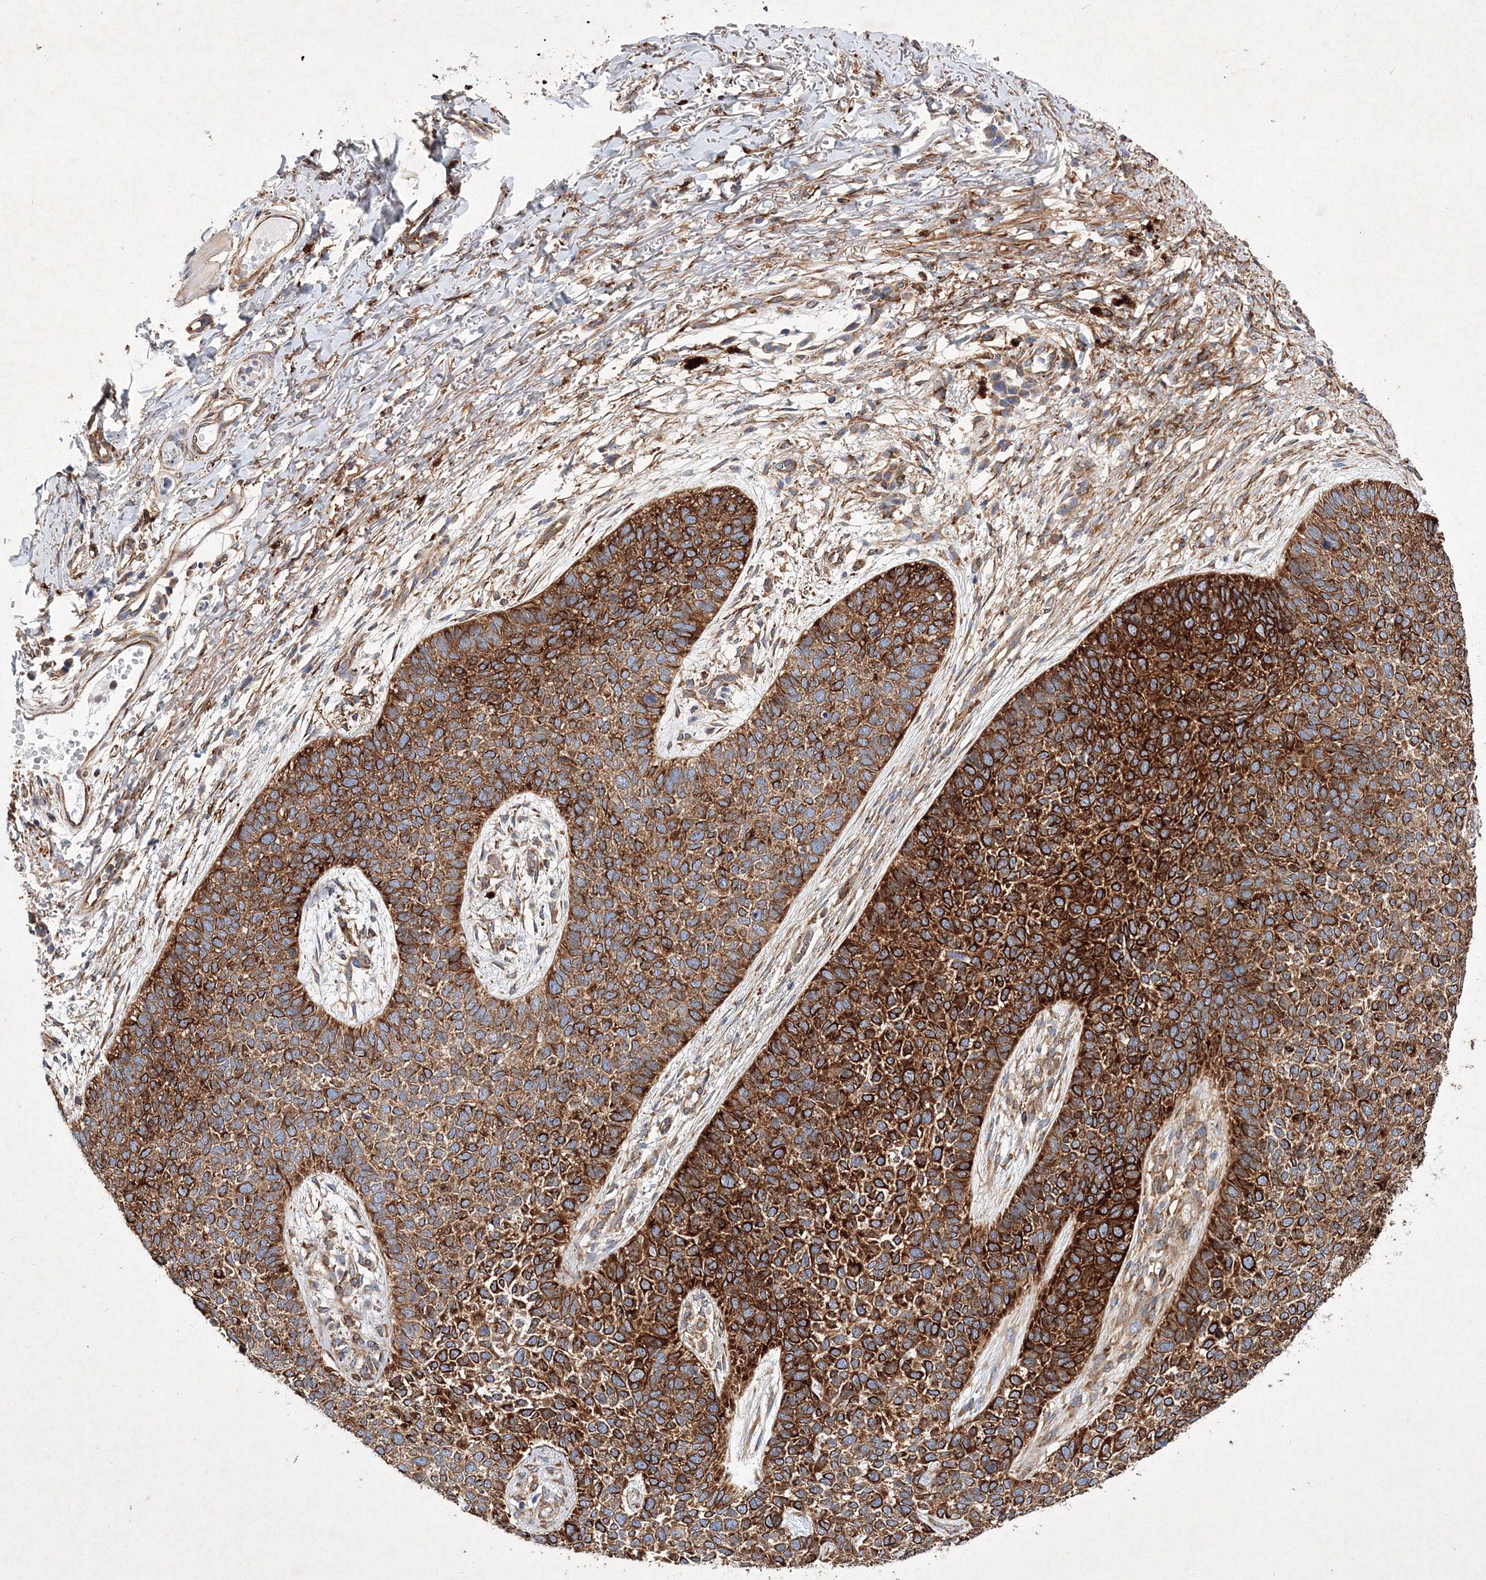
{"staining": {"intensity": "strong", "quantity": ">75%", "location": "cytoplasmic/membranous"}, "tissue": "skin cancer", "cell_type": "Tumor cells", "image_type": "cancer", "snomed": [{"axis": "morphology", "description": "Basal cell carcinoma"}, {"axis": "topography", "description": "Skin"}], "caption": "There is high levels of strong cytoplasmic/membranous expression in tumor cells of skin basal cell carcinoma, as demonstrated by immunohistochemical staining (brown color).", "gene": "SNX18", "patient": {"sex": "female", "age": 84}}